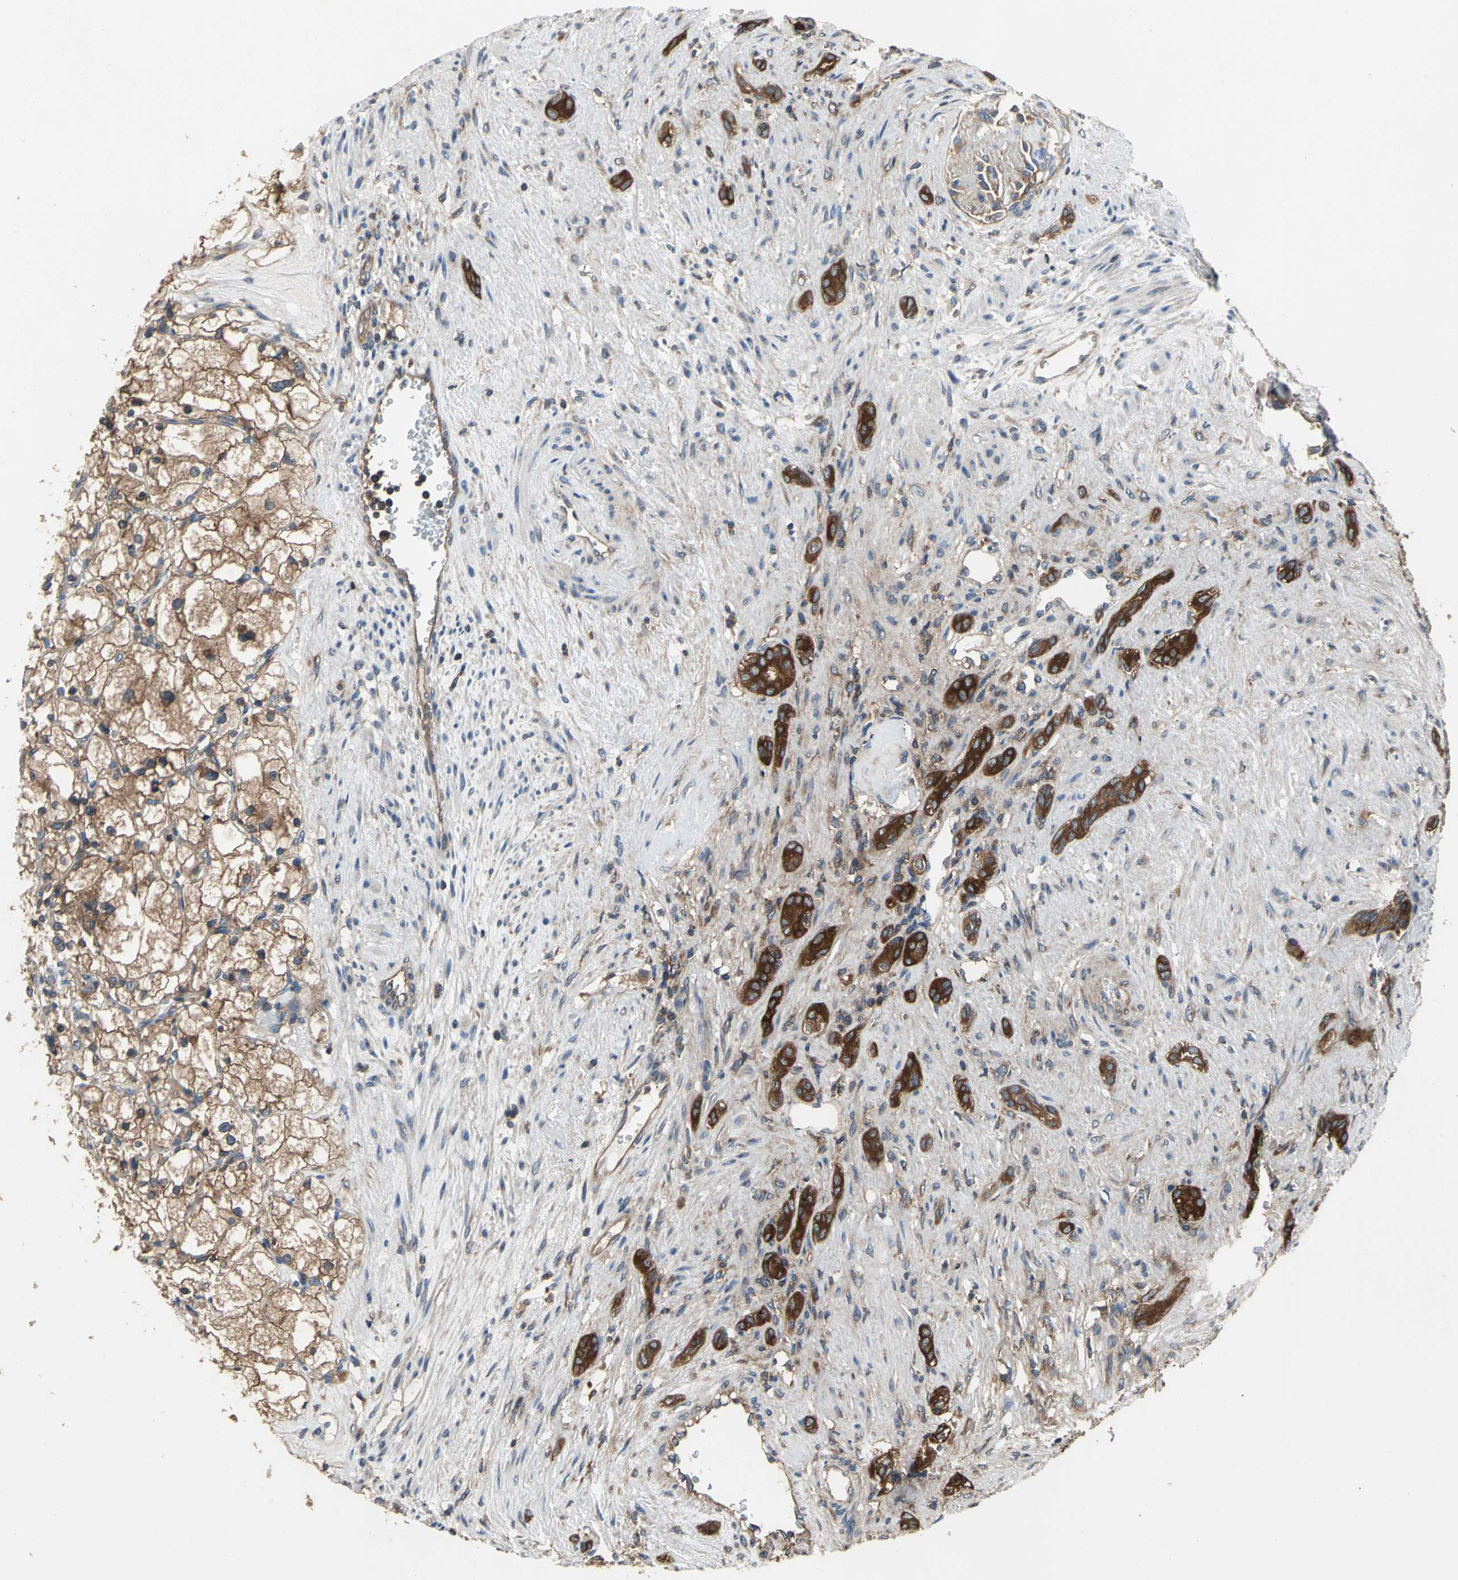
{"staining": {"intensity": "strong", "quantity": ">75%", "location": "cytoplasmic/membranous"}, "tissue": "renal cancer", "cell_type": "Tumor cells", "image_type": "cancer", "snomed": [{"axis": "morphology", "description": "Adenocarcinoma, NOS"}, {"axis": "topography", "description": "Kidney"}], "caption": "Renal cancer (adenocarcinoma) tissue exhibits strong cytoplasmic/membranous staining in approximately >75% of tumor cells", "gene": "CAPN1", "patient": {"sex": "female", "age": 83}}